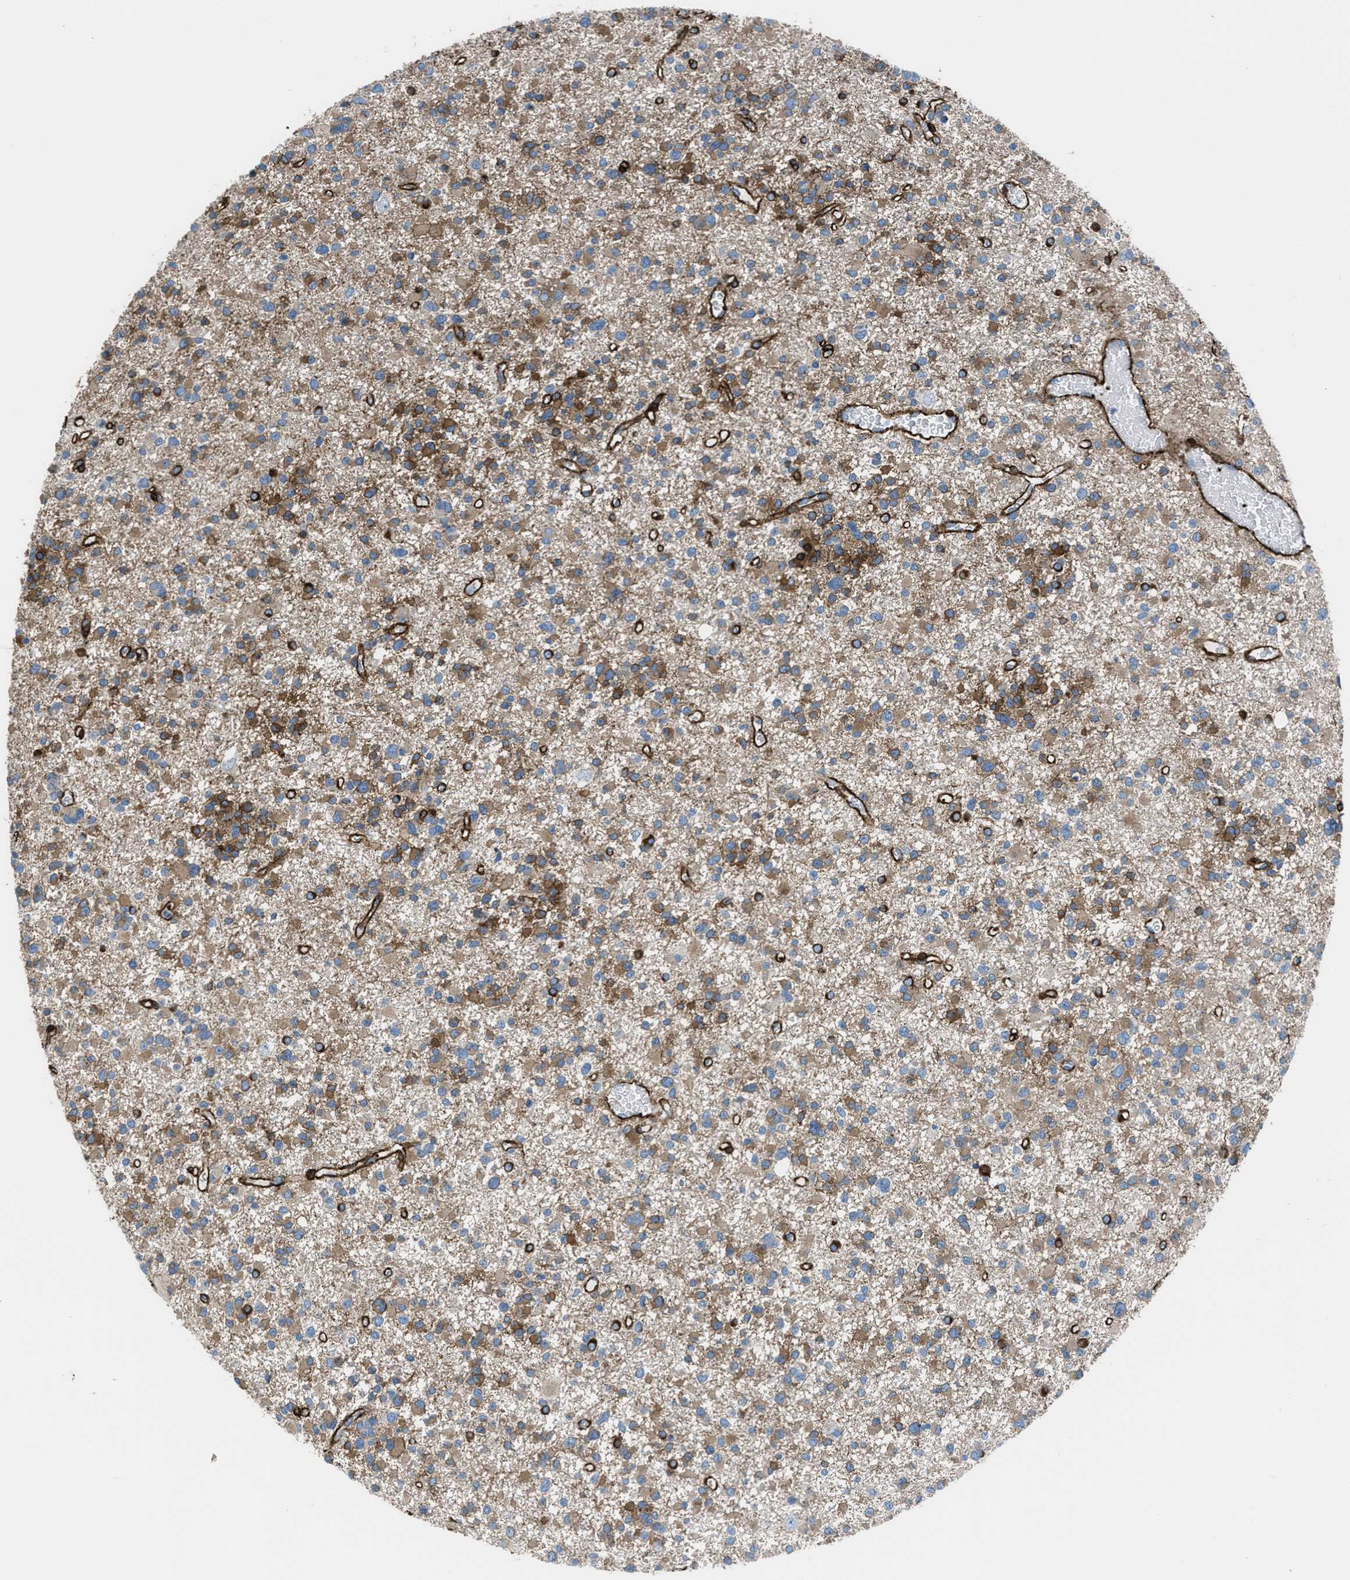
{"staining": {"intensity": "strong", "quantity": "25%-75%", "location": "cytoplasmic/membranous"}, "tissue": "glioma", "cell_type": "Tumor cells", "image_type": "cancer", "snomed": [{"axis": "morphology", "description": "Glioma, malignant, Low grade"}, {"axis": "topography", "description": "Brain"}], "caption": "A high amount of strong cytoplasmic/membranous expression is appreciated in approximately 25%-75% of tumor cells in glioma tissue.", "gene": "CALD1", "patient": {"sex": "female", "age": 22}}